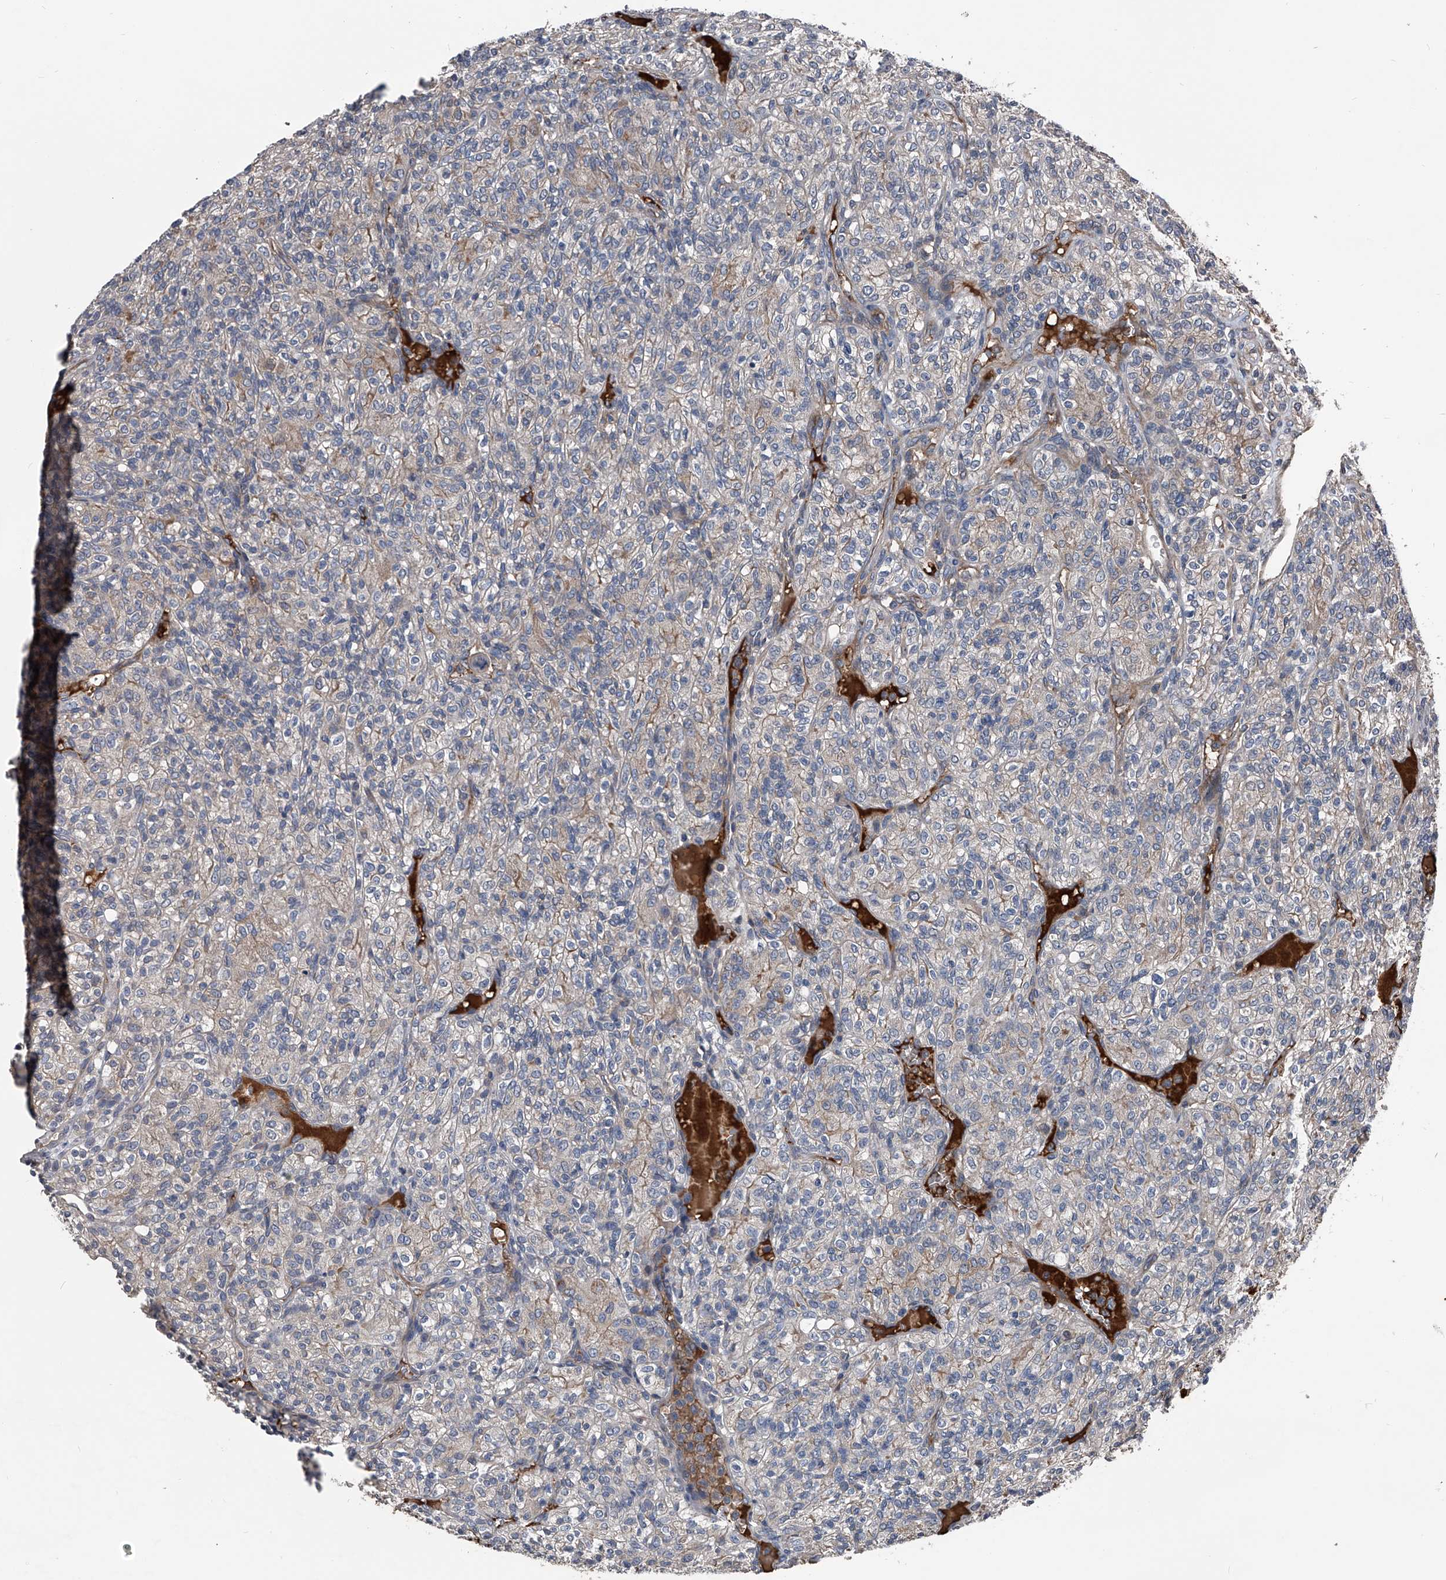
{"staining": {"intensity": "weak", "quantity": "25%-75%", "location": "cytoplasmic/membranous"}, "tissue": "renal cancer", "cell_type": "Tumor cells", "image_type": "cancer", "snomed": [{"axis": "morphology", "description": "Adenocarcinoma, NOS"}, {"axis": "topography", "description": "Kidney"}], "caption": "An image of renal cancer (adenocarcinoma) stained for a protein demonstrates weak cytoplasmic/membranous brown staining in tumor cells.", "gene": "KIF13A", "patient": {"sex": "male", "age": 77}}